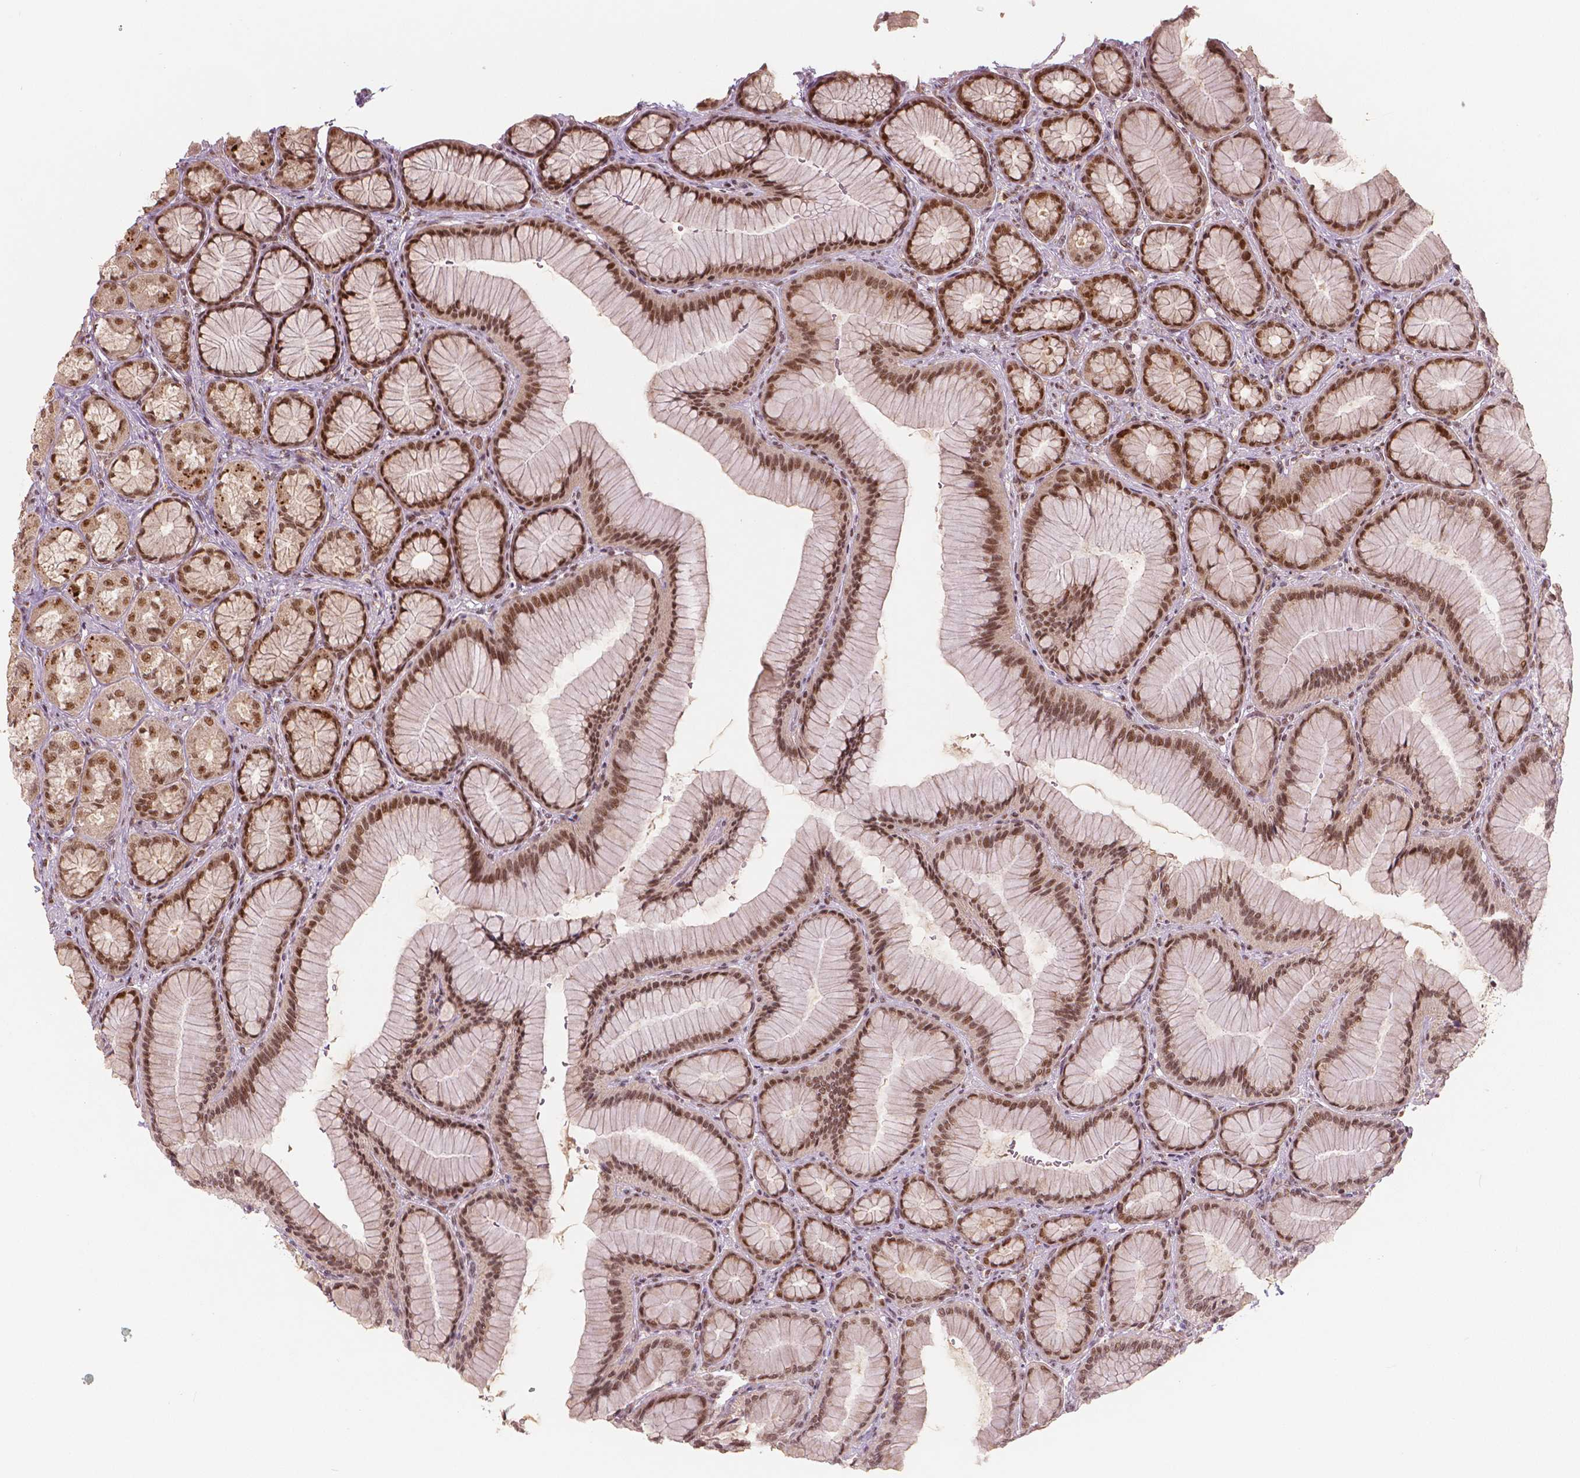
{"staining": {"intensity": "strong", "quantity": ">75%", "location": "nuclear"}, "tissue": "stomach", "cell_type": "Glandular cells", "image_type": "normal", "snomed": [{"axis": "morphology", "description": "Normal tissue, NOS"}, {"axis": "morphology", "description": "Adenocarcinoma, NOS"}, {"axis": "morphology", "description": "Adenocarcinoma, High grade"}, {"axis": "topography", "description": "Stomach, upper"}, {"axis": "topography", "description": "Stomach"}], "caption": "Immunohistochemistry (IHC) (DAB (3,3'-diaminobenzidine)) staining of normal stomach displays strong nuclear protein staining in about >75% of glandular cells.", "gene": "NSD2", "patient": {"sex": "female", "age": 65}}